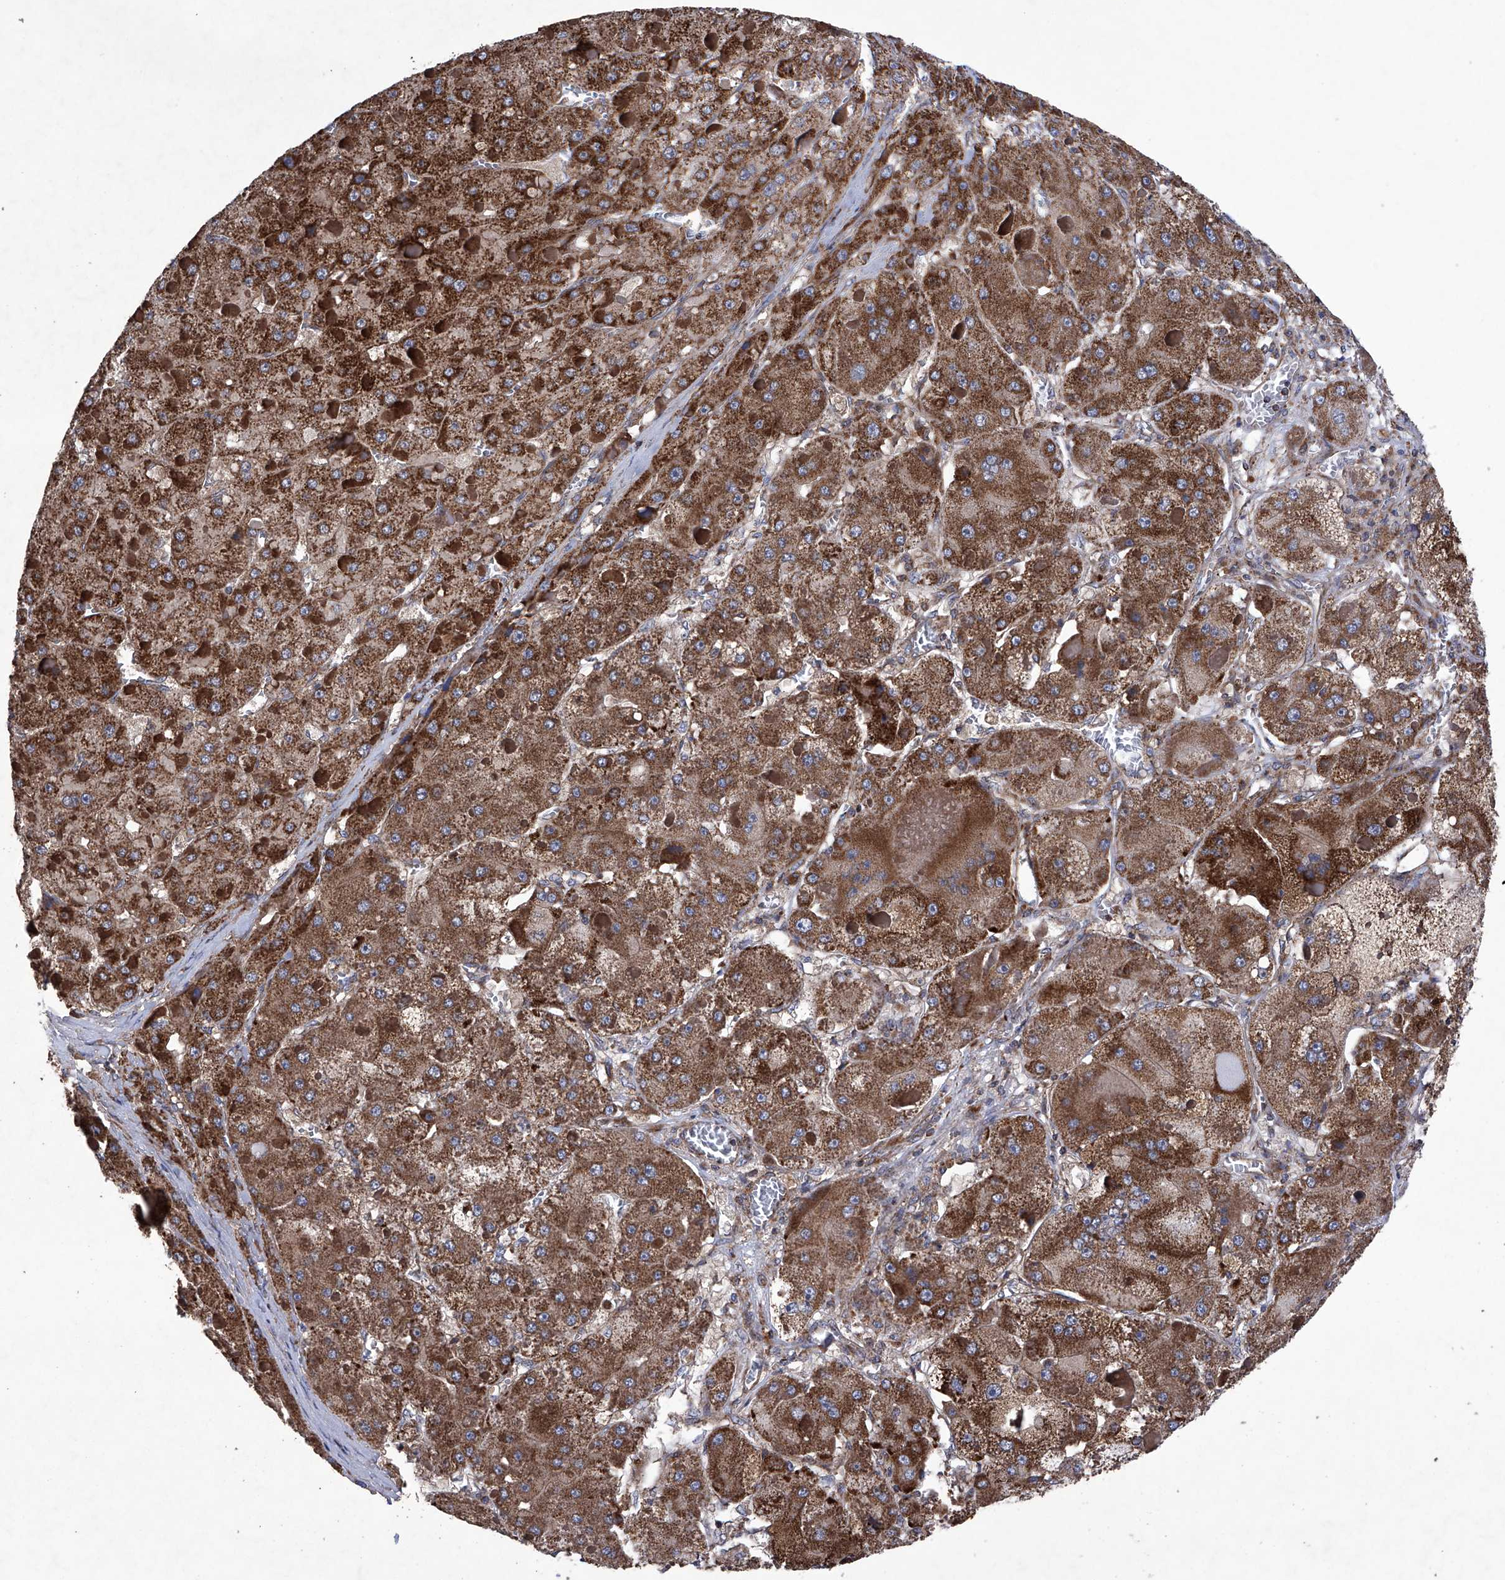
{"staining": {"intensity": "strong", "quantity": ">75%", "location": "cytoplasmic/membranous"}, "tissue": "liver cancer", "cell_type": "Tumor cells", "image_type": "cancer", "snomed": [{"axis": "morphology", "description": "Carcinoma, Hepatocellular, NOS"}, {"axis": "topography", "description": "Liver"}], "caption": "This image shows immunohistochemistry staining of human liver cancer (hepatocellular carcinoma), with high strong cytoplasmic/membranous expression in approximately >75% of tumor cells.", "gene": "EFCAB2", "patient": {"sex": "female", "age": 73}}